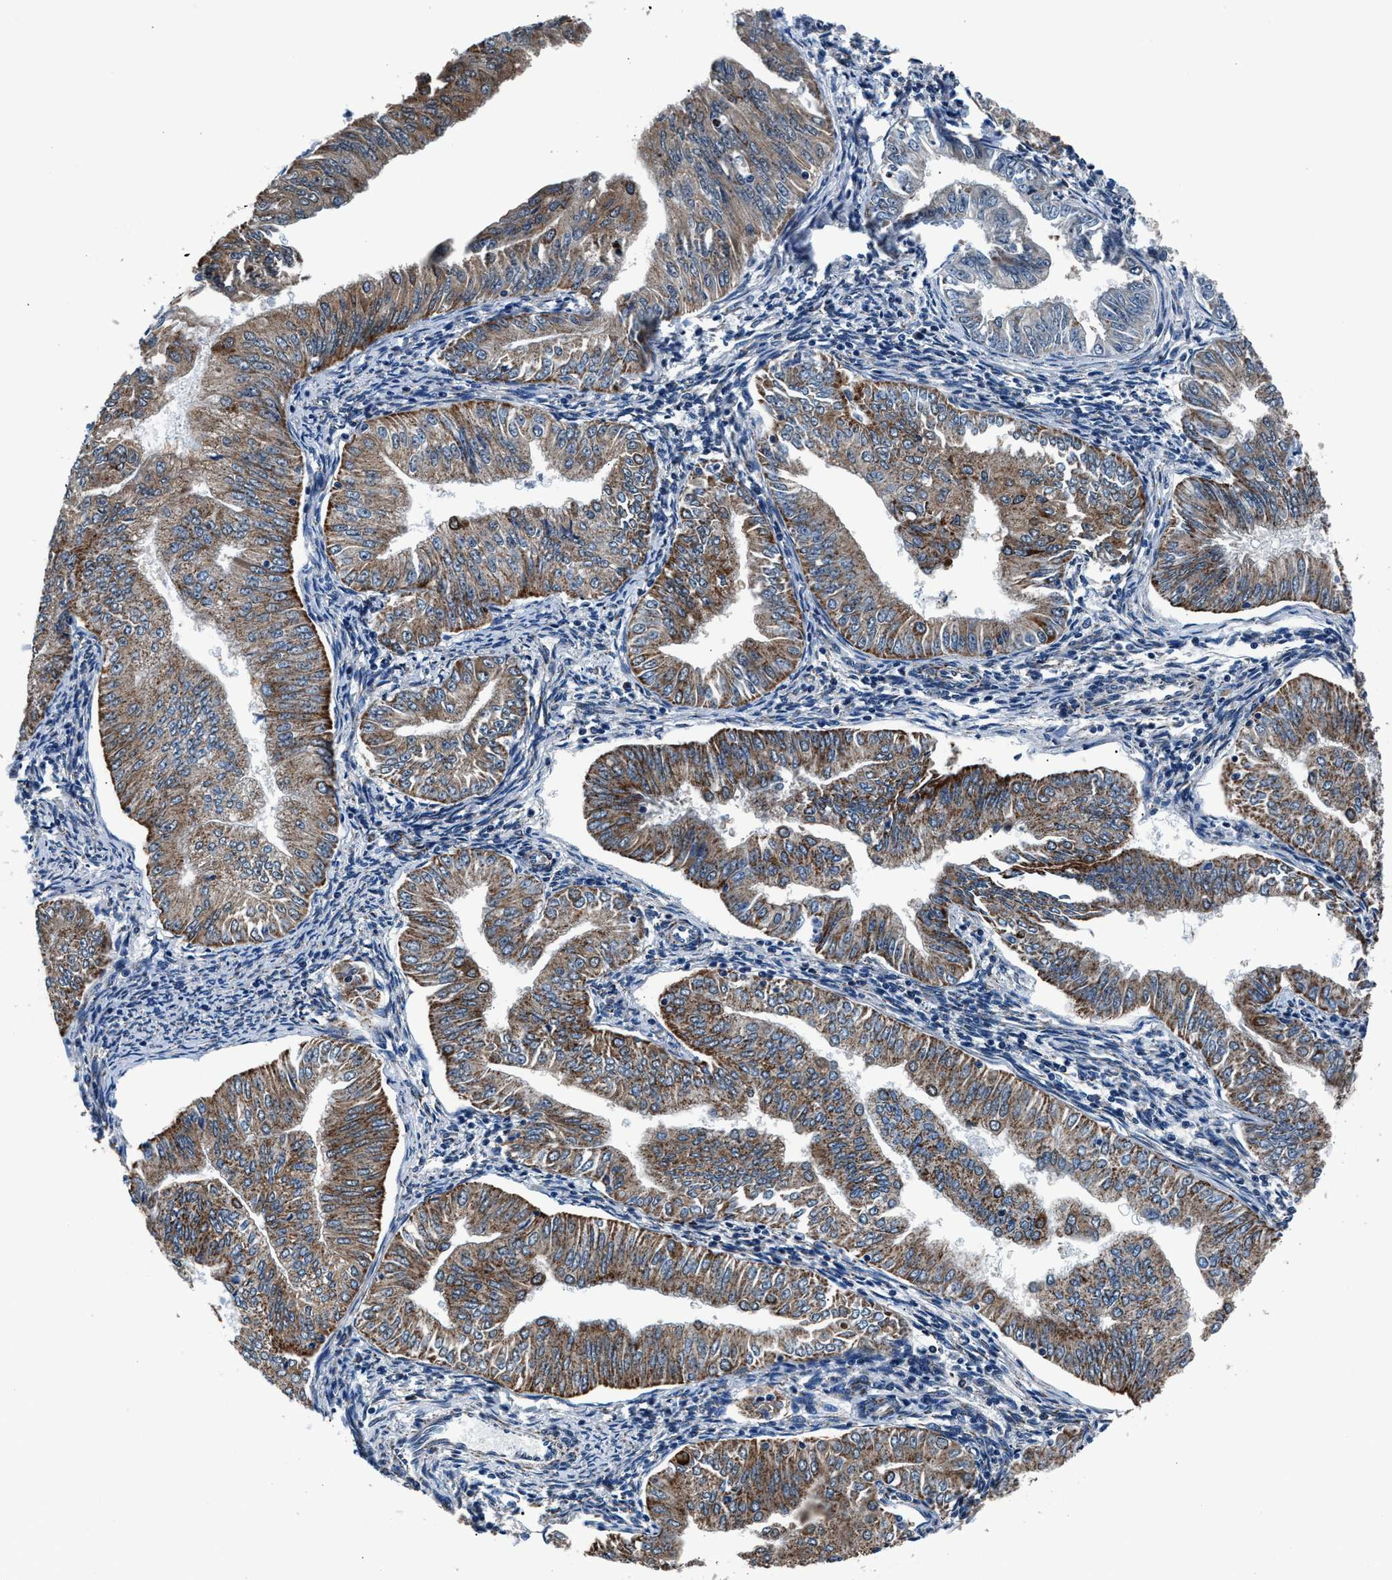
{"staining": {"intensity": "moderate", "quantity": ">75%", "location": "cytoplasmic/membranous"}, "tissue": "endometrial cancer", "cell_type": "Tumor cells", "image_type": "cancer", "snomed": [{"axis": "morphology", "description": "Normal tissue, NOS"}, {"axis": "morphology", "description": "Adenocarcinoma, NOS"}, {"axis": "topography", "description": "Endometrium"}], "caption": "Endometrial cancer (adenocarcinoma) stained with a brown dye exhibits moderate cytoplasmic/membranous positive positivity in about >75% of tumor cells.", "gene": "HIBADH", "patient": {"sex": "female", "age": 53}}